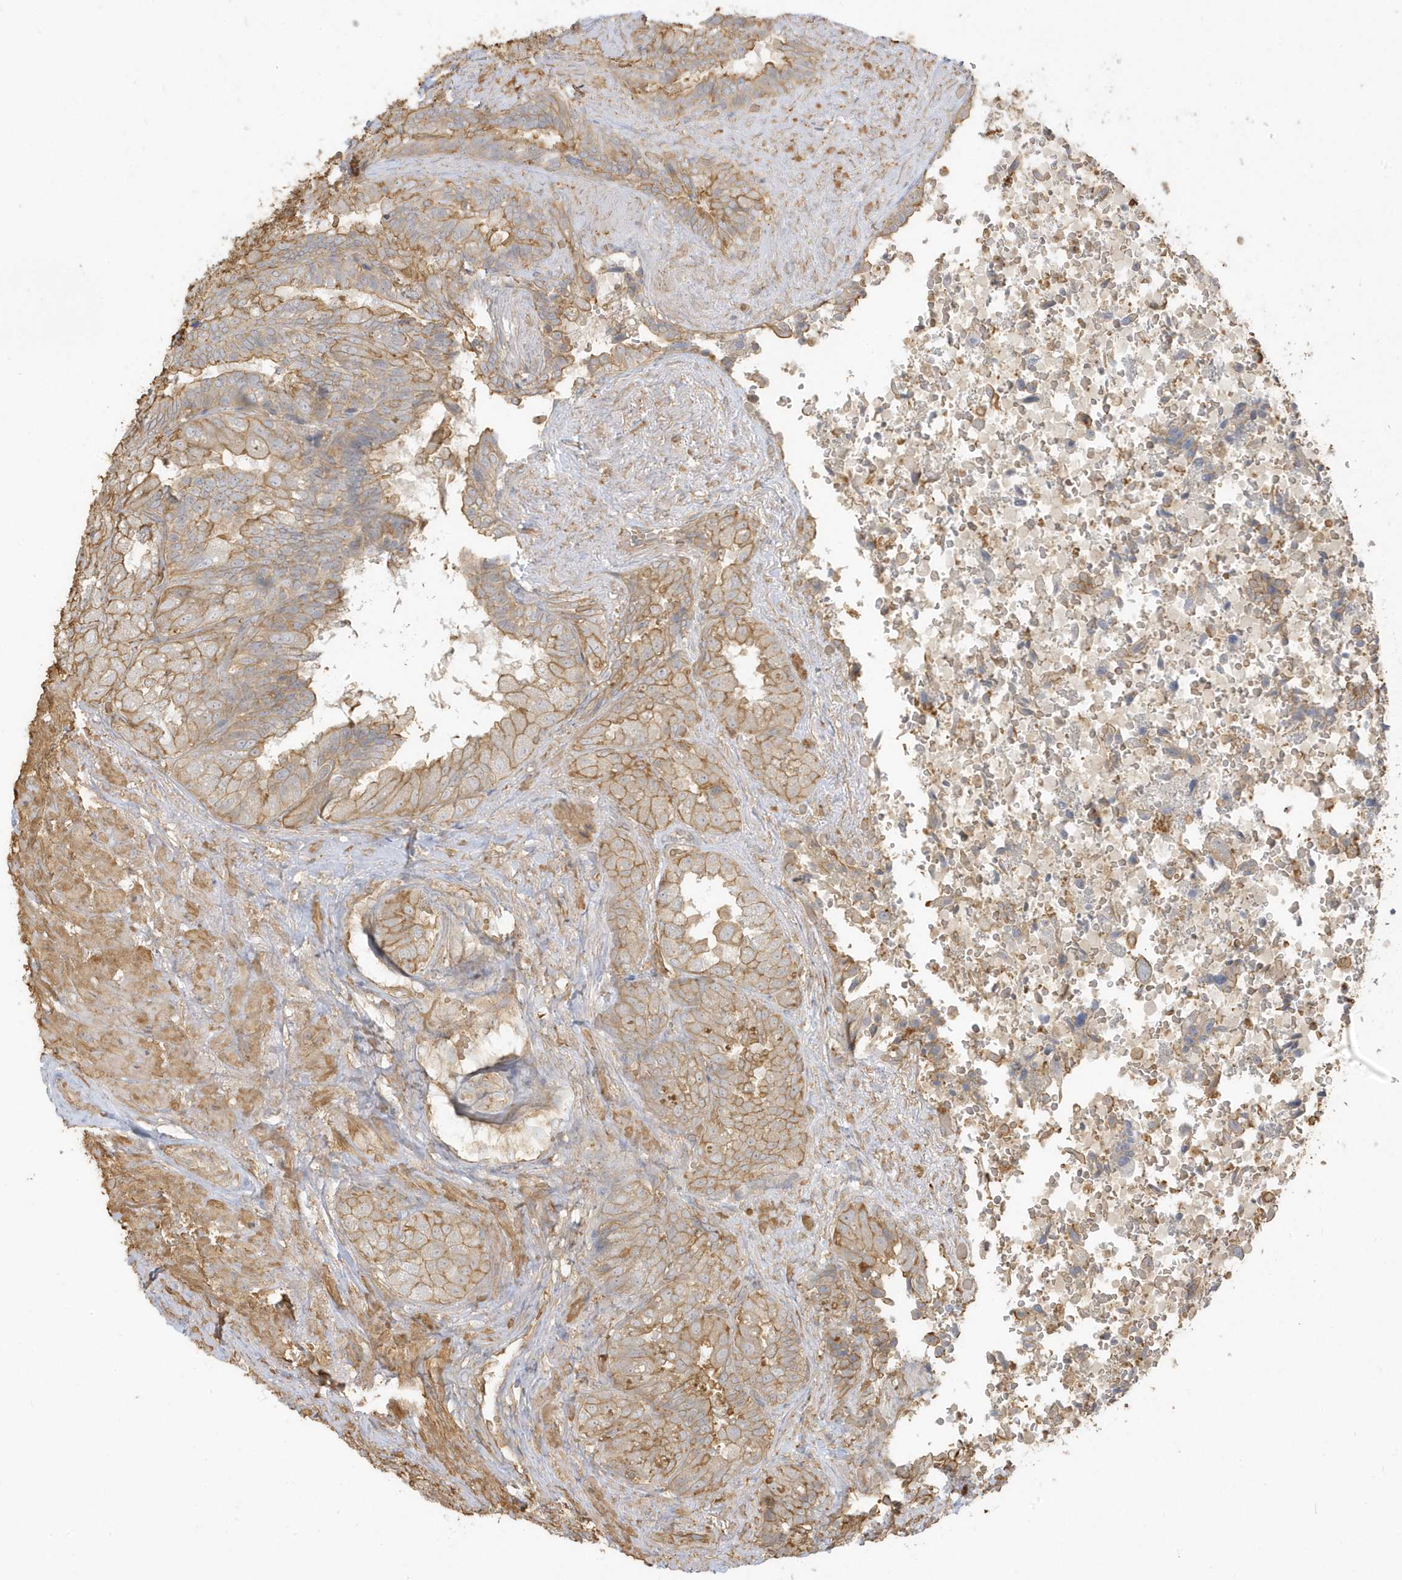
{"staining": {"intensity": "moderate", "quantity": ">75%", "location": "cytoplasmic/membranous"}, "tissue": "seminal vesicle", "cell_type": "Glandular cells", "image_type": "normal", "snomed": [{"axis": "morphology", "description": "Normal tissue, NOS"}, {"axis": "topography", "description": "Seminal veicle"}, {"axis": "topography", "description": "Peripheral nerve tissue"}], "caption": "Human seminal vesicle stained with a brown dye shows moderate cytoplasmic/membranous positive positivity in about >75% of glandular cells.", "gene": "ZBTB8A", "patient": {"sex": "male", "age": 63}}